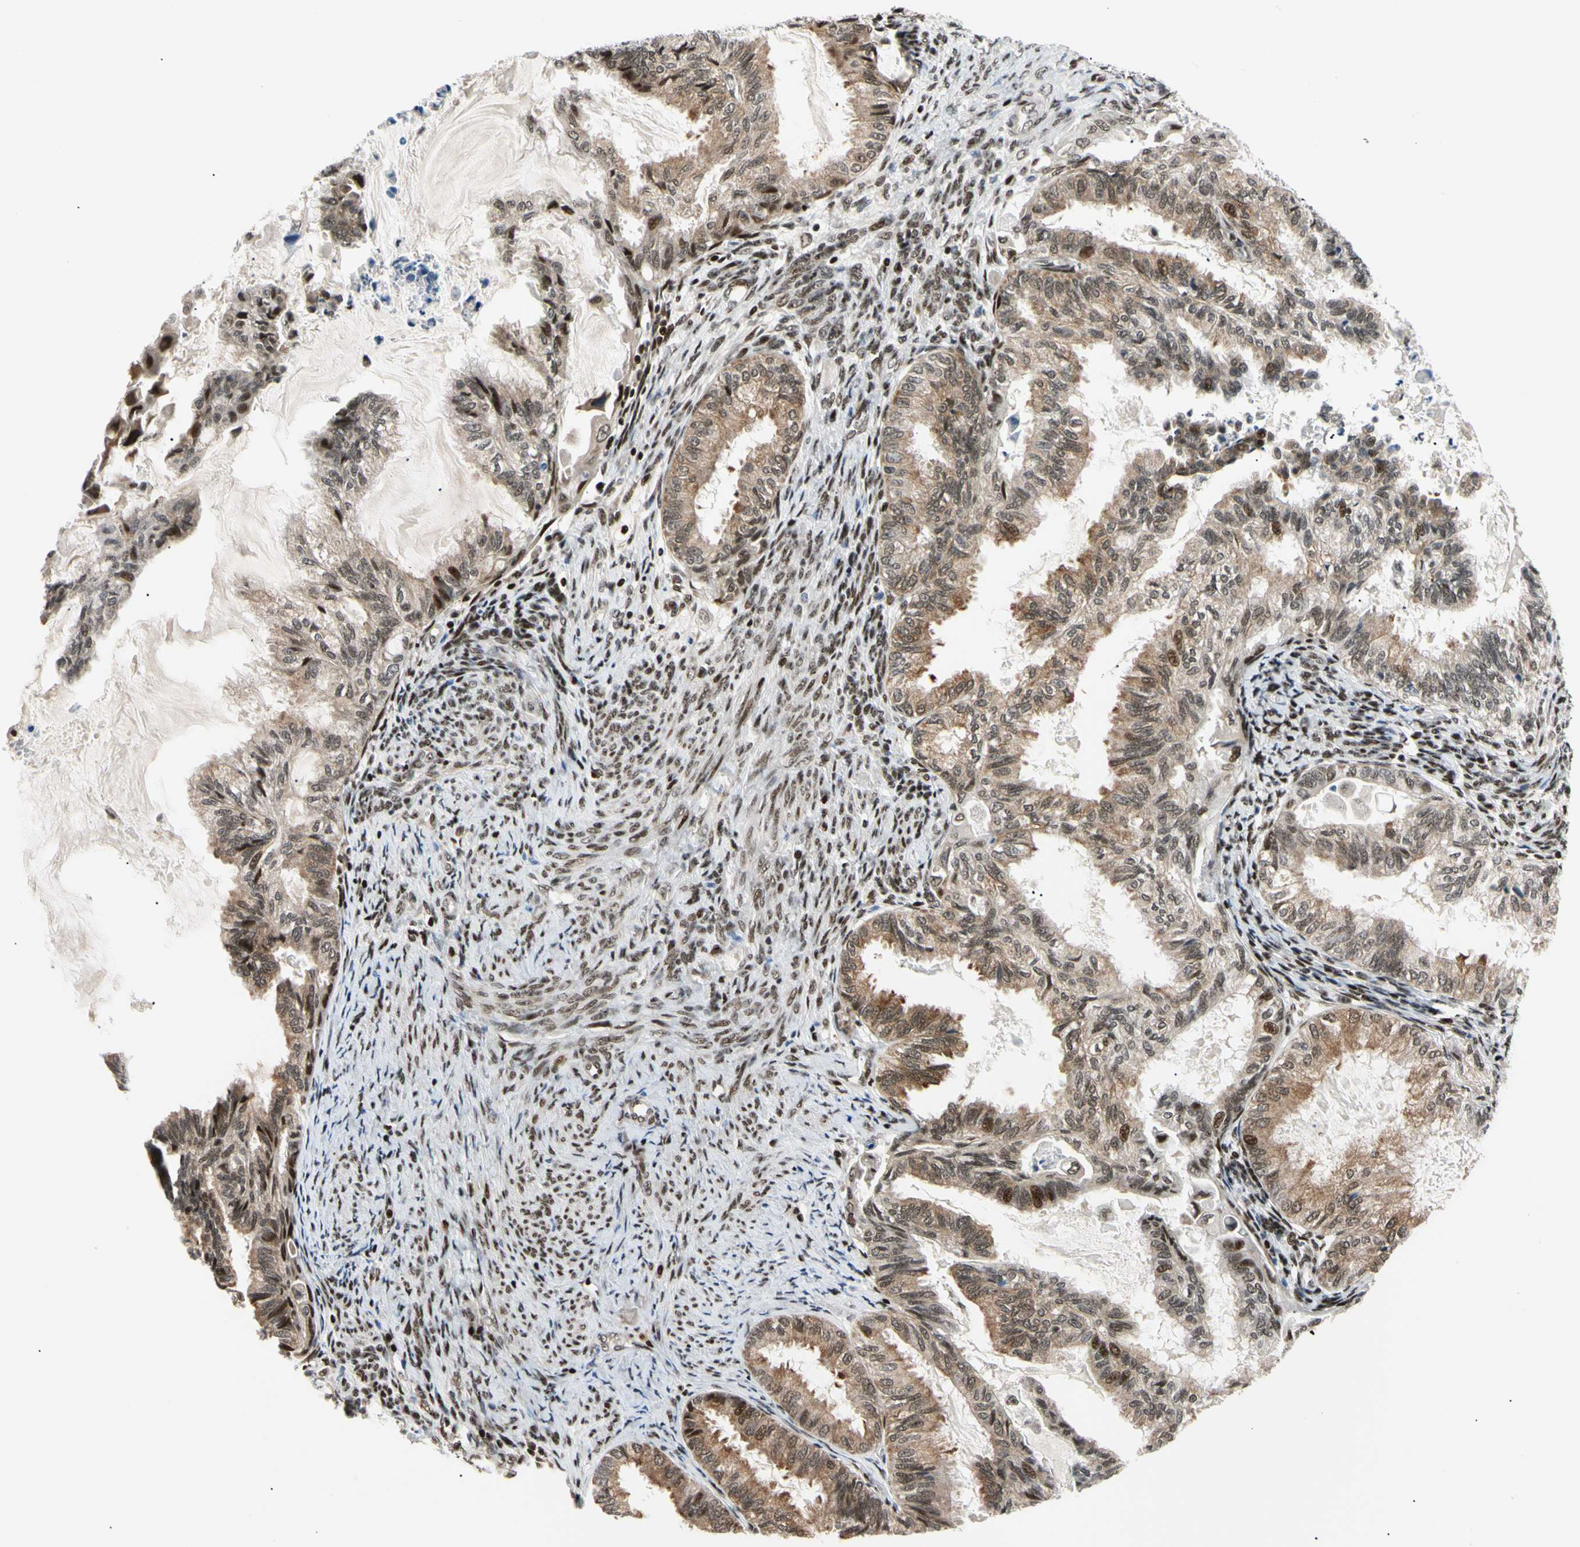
{"staining": {"intensity": "strong", "quantity": "<25%", "location": "cytoplasmic/membranous,nuclear"}, "tissue": "cervical cancer", "cell_type": "Tumor cells", "image_type": "cancer", "snomed": [{"axis": "morphology", "description": "Normal tissue, NOS"}, {"axis": "morphology", "description": "Adenocarcinoma, NOS"}, {"axis": "topography", "description": "Cervix"}, {"axis": "topography", "description": "Endometrium"}], "caption": "An immunohistochemistry photomicrograph of tumor tissue is shown. Protein staining in brown shows strong cytoplasmic/membranous and nuclear positivity in adenocarcinoma (cervical) within tumor cells. (Stains: DAB in brown, nuclei in blue, Microscopy: brightfield microscopy at high magnification).", "gene": "E2F1", "patient": {"sex": "female", "age": 86}}